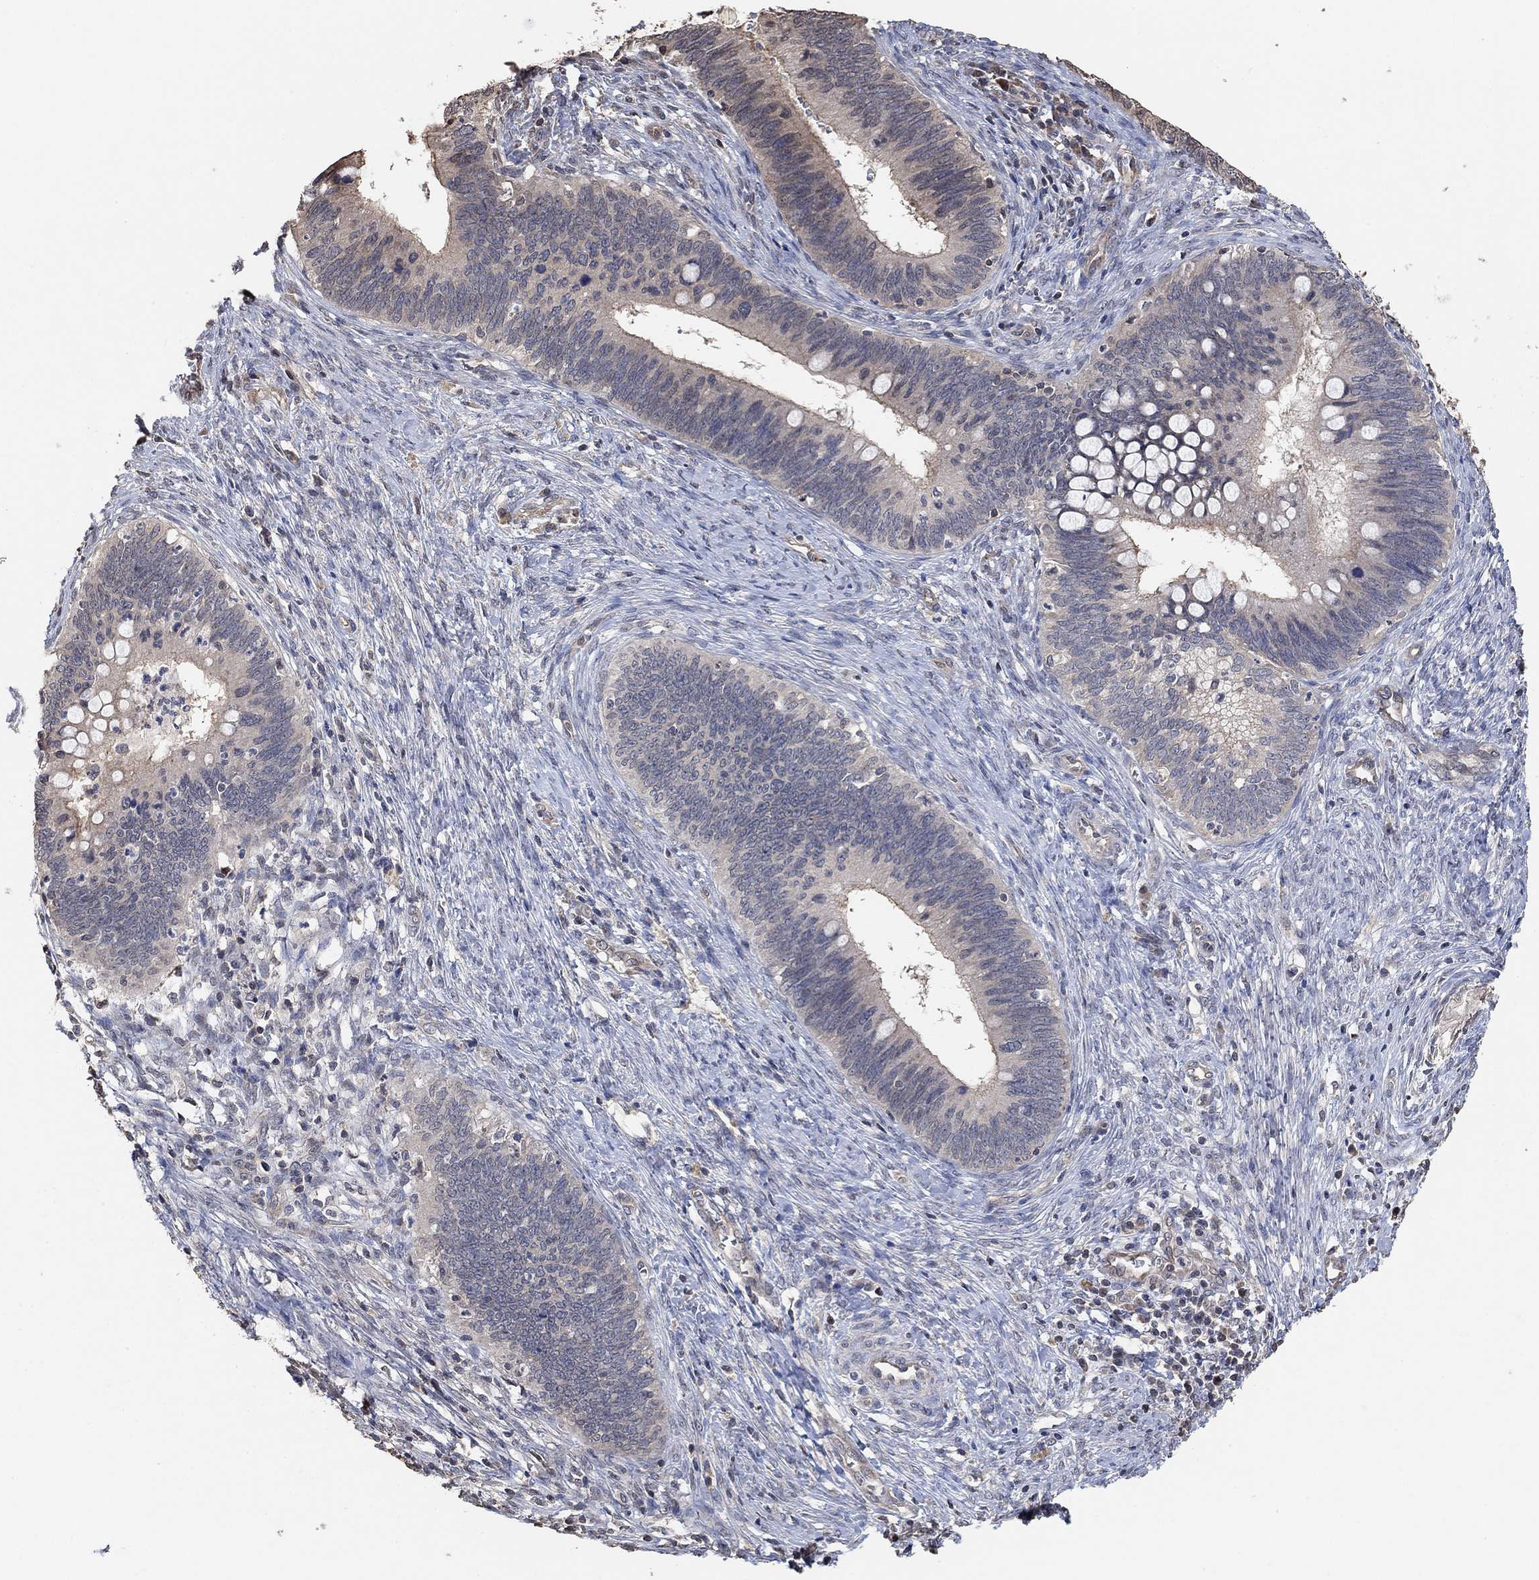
{"staining": {"intensity": "negative", "quantity": "none", "location": "none"}, "tissue": "cervical cancer", "cell_type": "Tumor cells", "image_type": "cancer", "snomed": [{"axis": "morphology", "description": "Adenocarcinoma, NOS"}, {"axis": "topography", "description": "Cervix"}], "caption": "A histopathology image of cervical adenocarcinoma stained for a protein exhibits no brown staining in tumor cells. (Stains: DAB (3,3'-diaminobenzidine) IHC with hematoxylin counter stain, Microscopy: brightfield microscopy at high magnification).", "gene": "UNC5B", "patient": {"sex": "female", "age": 42}}